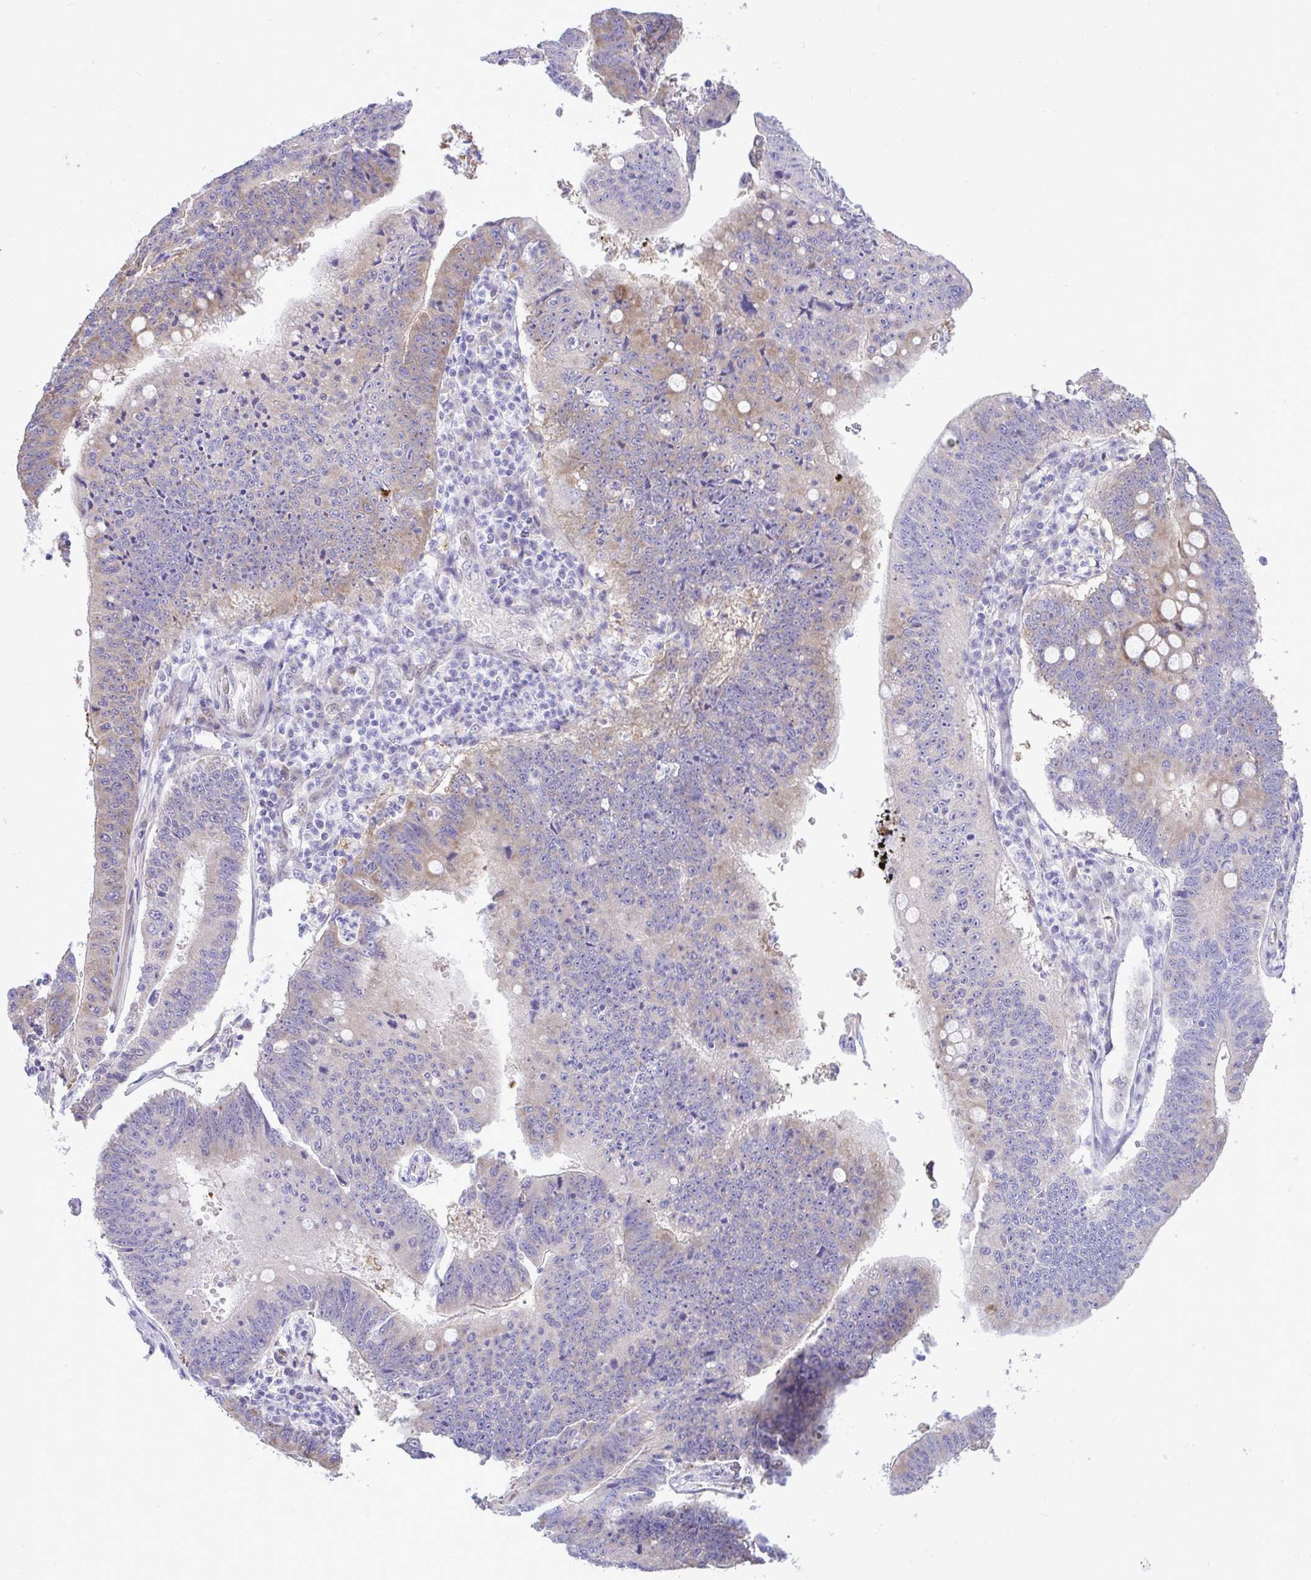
{"staining": {"intensity": "moderate", "quantity": "<25%", "location": "cytoplasmic/membranous"}, "tissue": "stomach cancer", "cell_type": "Tumor cells", "image_type": "cancer", "snomed": [{"axis": "morphology", "description": "Adenocarcinoma, NOS"}, {"axis": "topography", "description": "Stomach"}], "caption": "Immunohistochemical staining of stomach cancer exhibits low levels of moderate cytoplasmic/membranous protein expression in approximately <25% of tumor cells. (Brightfield microscopy of DAB IHC at high magnification).", "gene": "EEF1A2", "patient": {"sex": "male", "age": 59}}